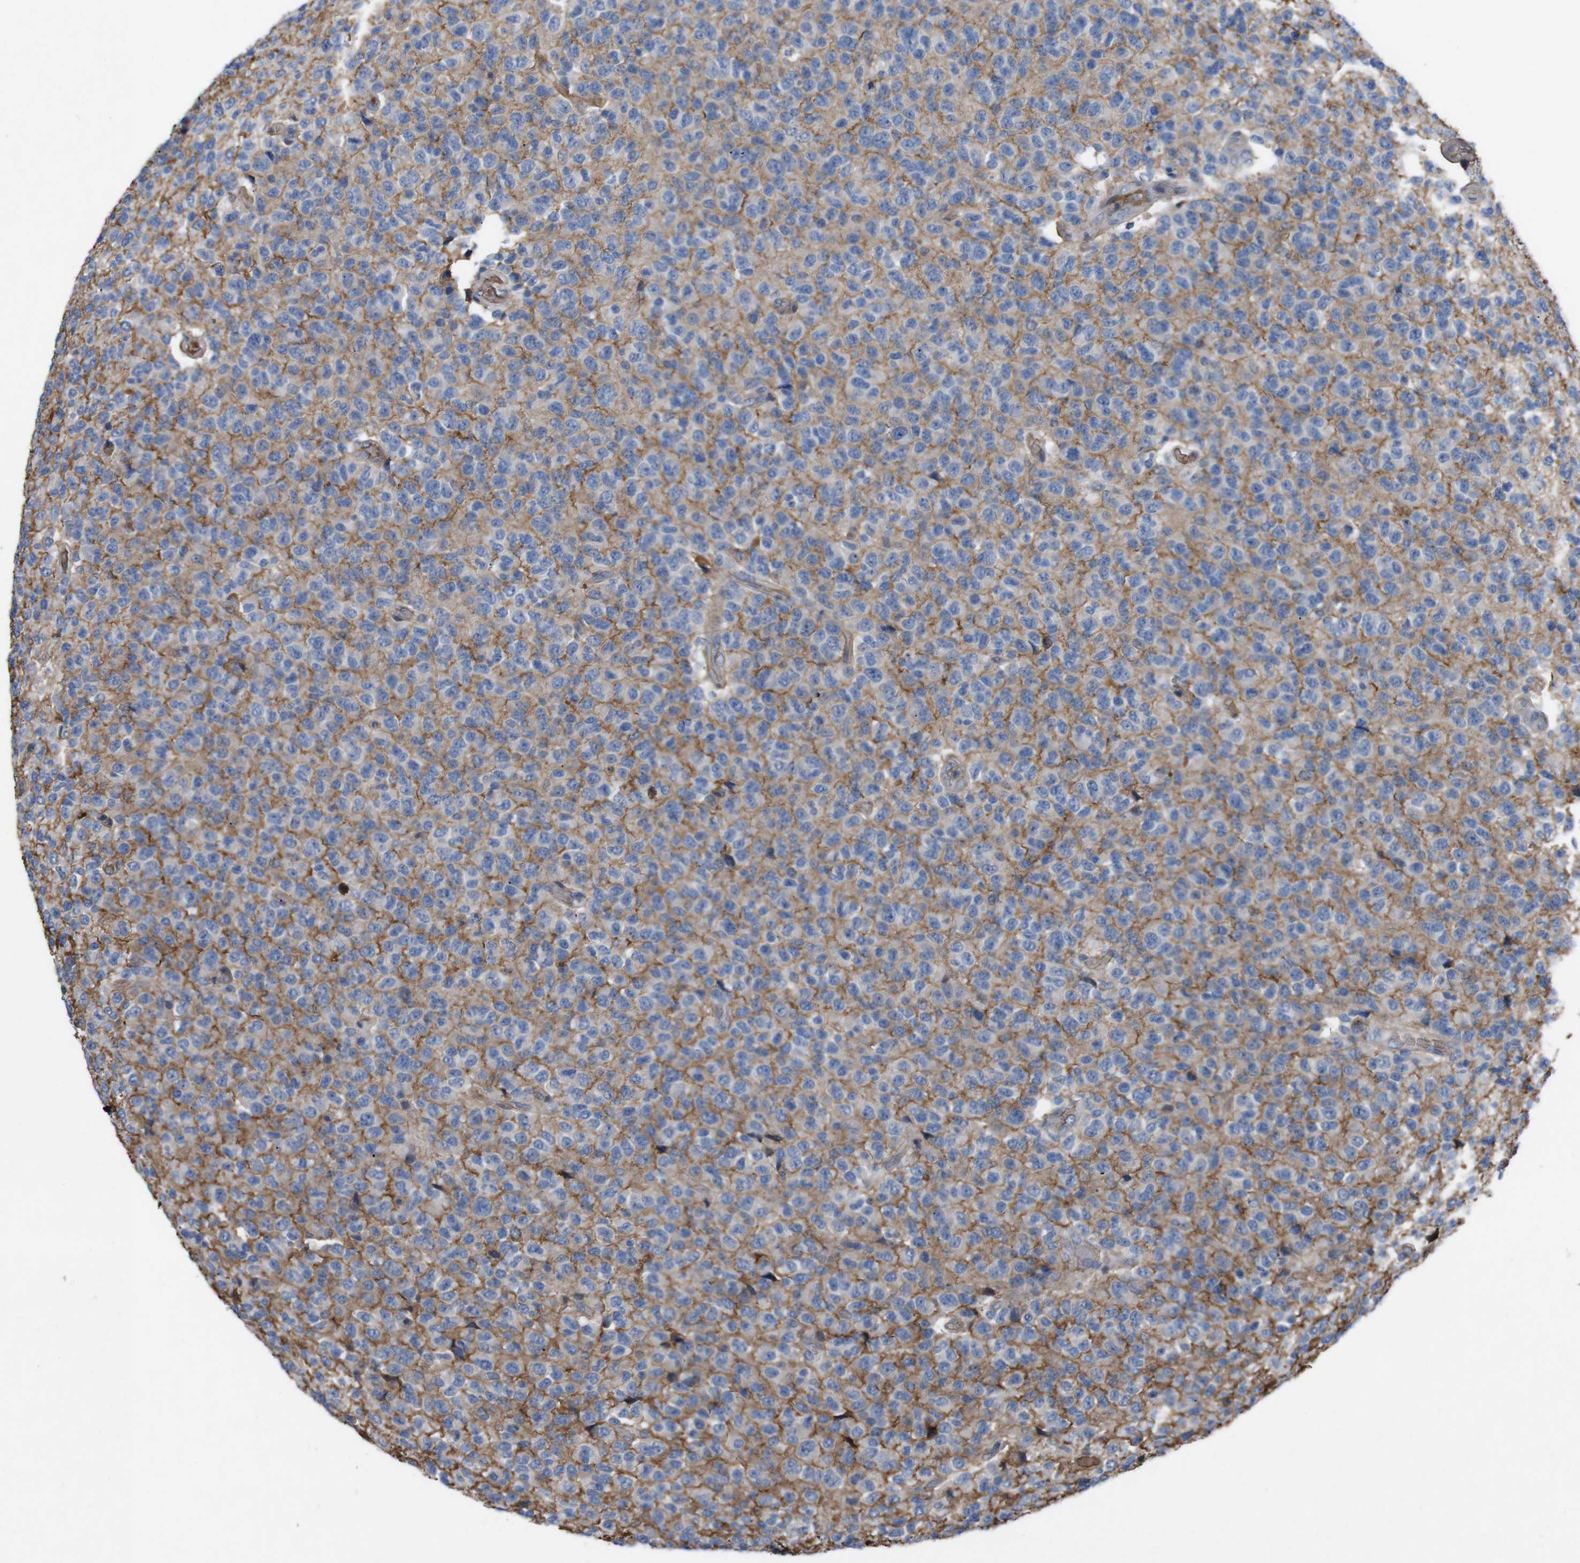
{"staining": {"intensity": "negative", "quantity": "none", "location": "none"}, "tissue": "glioma", "cell_type": "Tumor cells", "image_type": "cancer", "snomed": [{"axis": "morphology", "description": "Glioma, malignant, High grade"}, {"axis": "topography", "description": "pancreas cauda"}], "caption": "This image is of glioma stained with immunohistochemistry (IHC) to label a protein in brown with the nuclei are counter-stained blue. There is no expression in tumor cells. The staining is performed using DAB (3,3'-diaminobenzidine) brown chromogen with nuclei counter-stained in using hematoxylin.", "gene": "SPTB", "patient": {"sex": "male", "age": 60}}